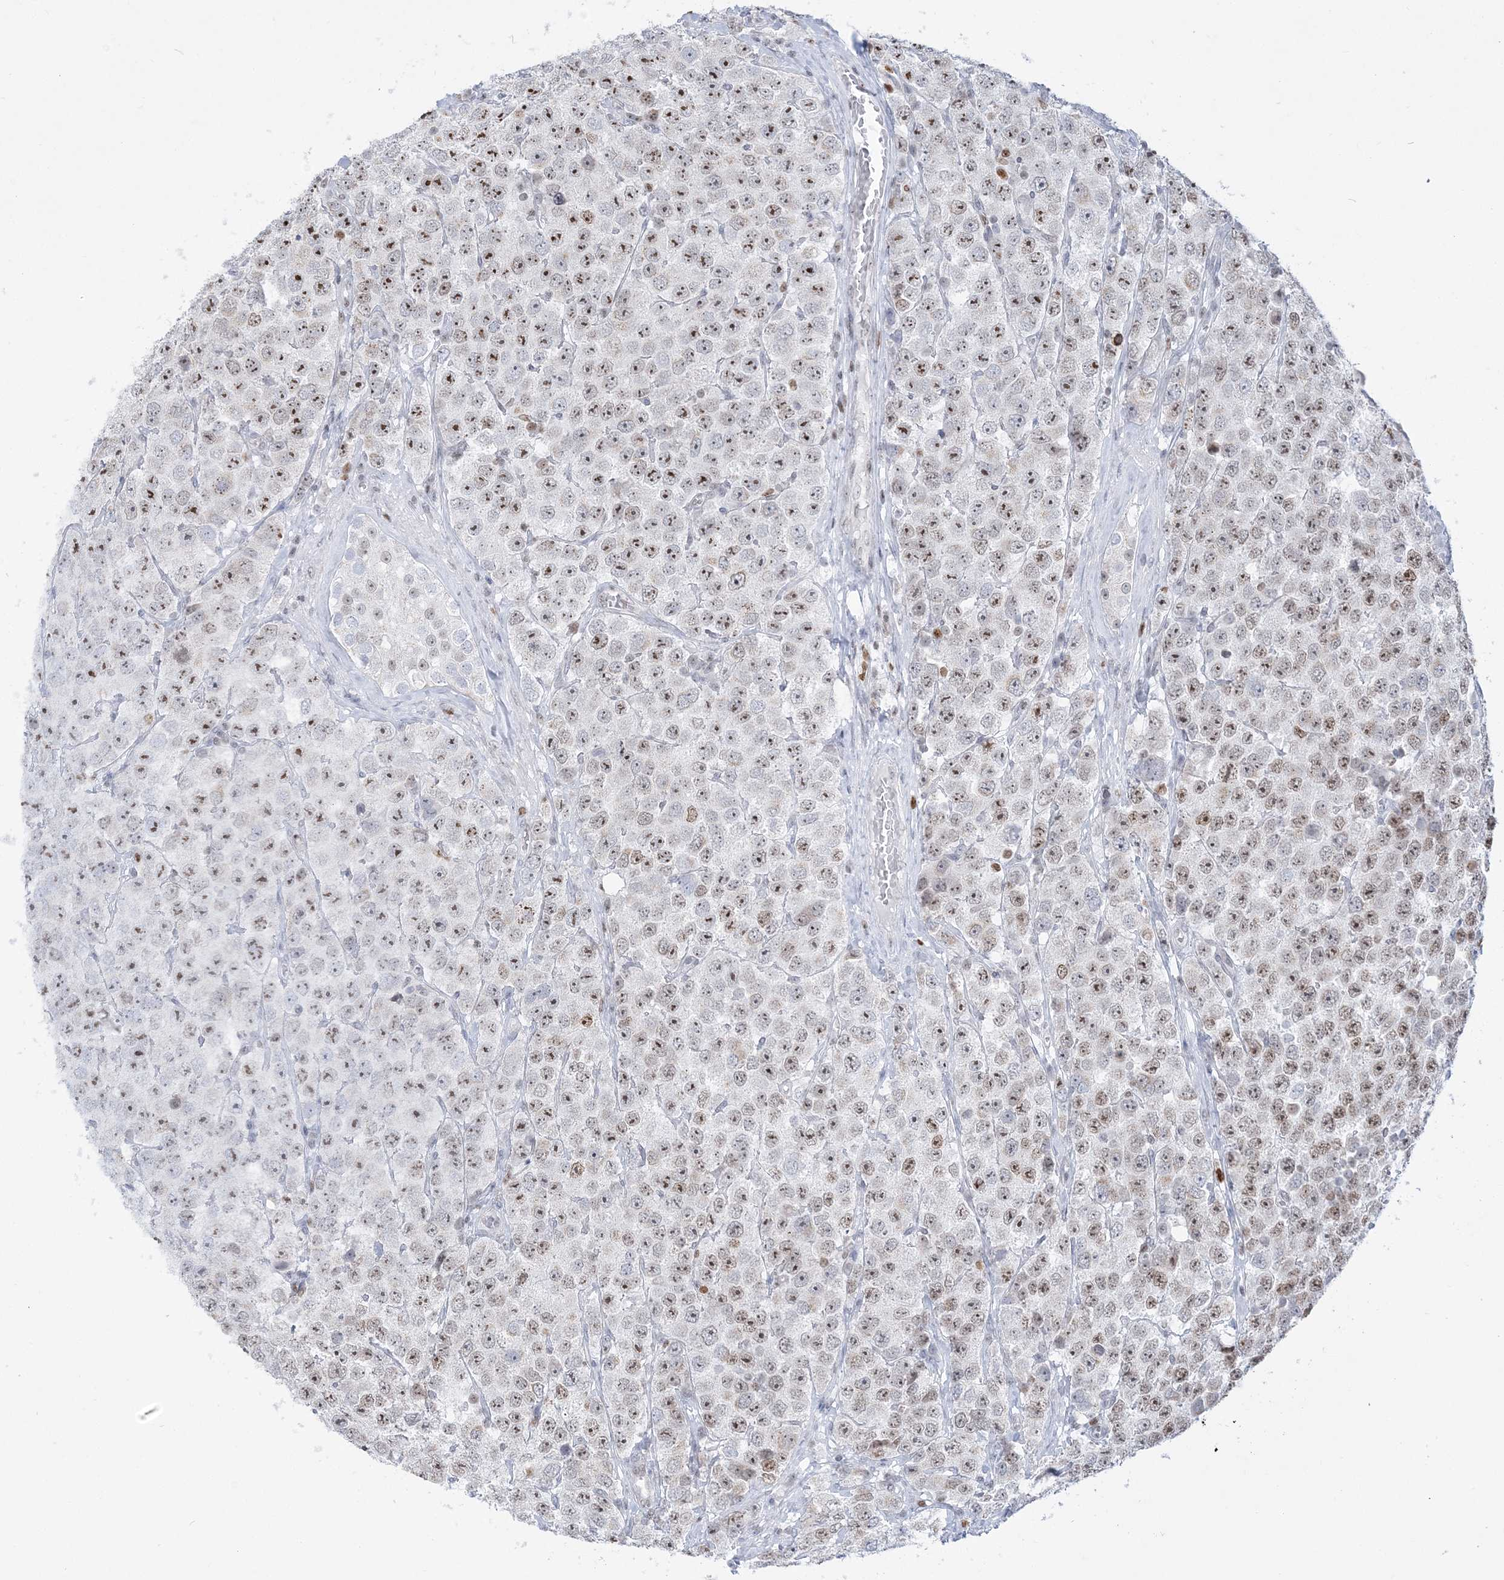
{"staining": {"intensity": "strong", "quantity": "25%-75%", "location": "nuclear"}, "tissue": "testis cancer", "cell_type": "Tumor cells", "image_type": "cancer", "snomed": [{"axis": "morphology", "description": "Seminoma, NOS"}, {"axis": "topography", "description": "Testis"}], "caption": "Immunohistochemistry of testis seminoma exhibits high levels of strong nuclear staining in approximately 25%-75% of tumor cells.", "gene": "DDX21", "patient": {"sex": "male", "age": 28}}